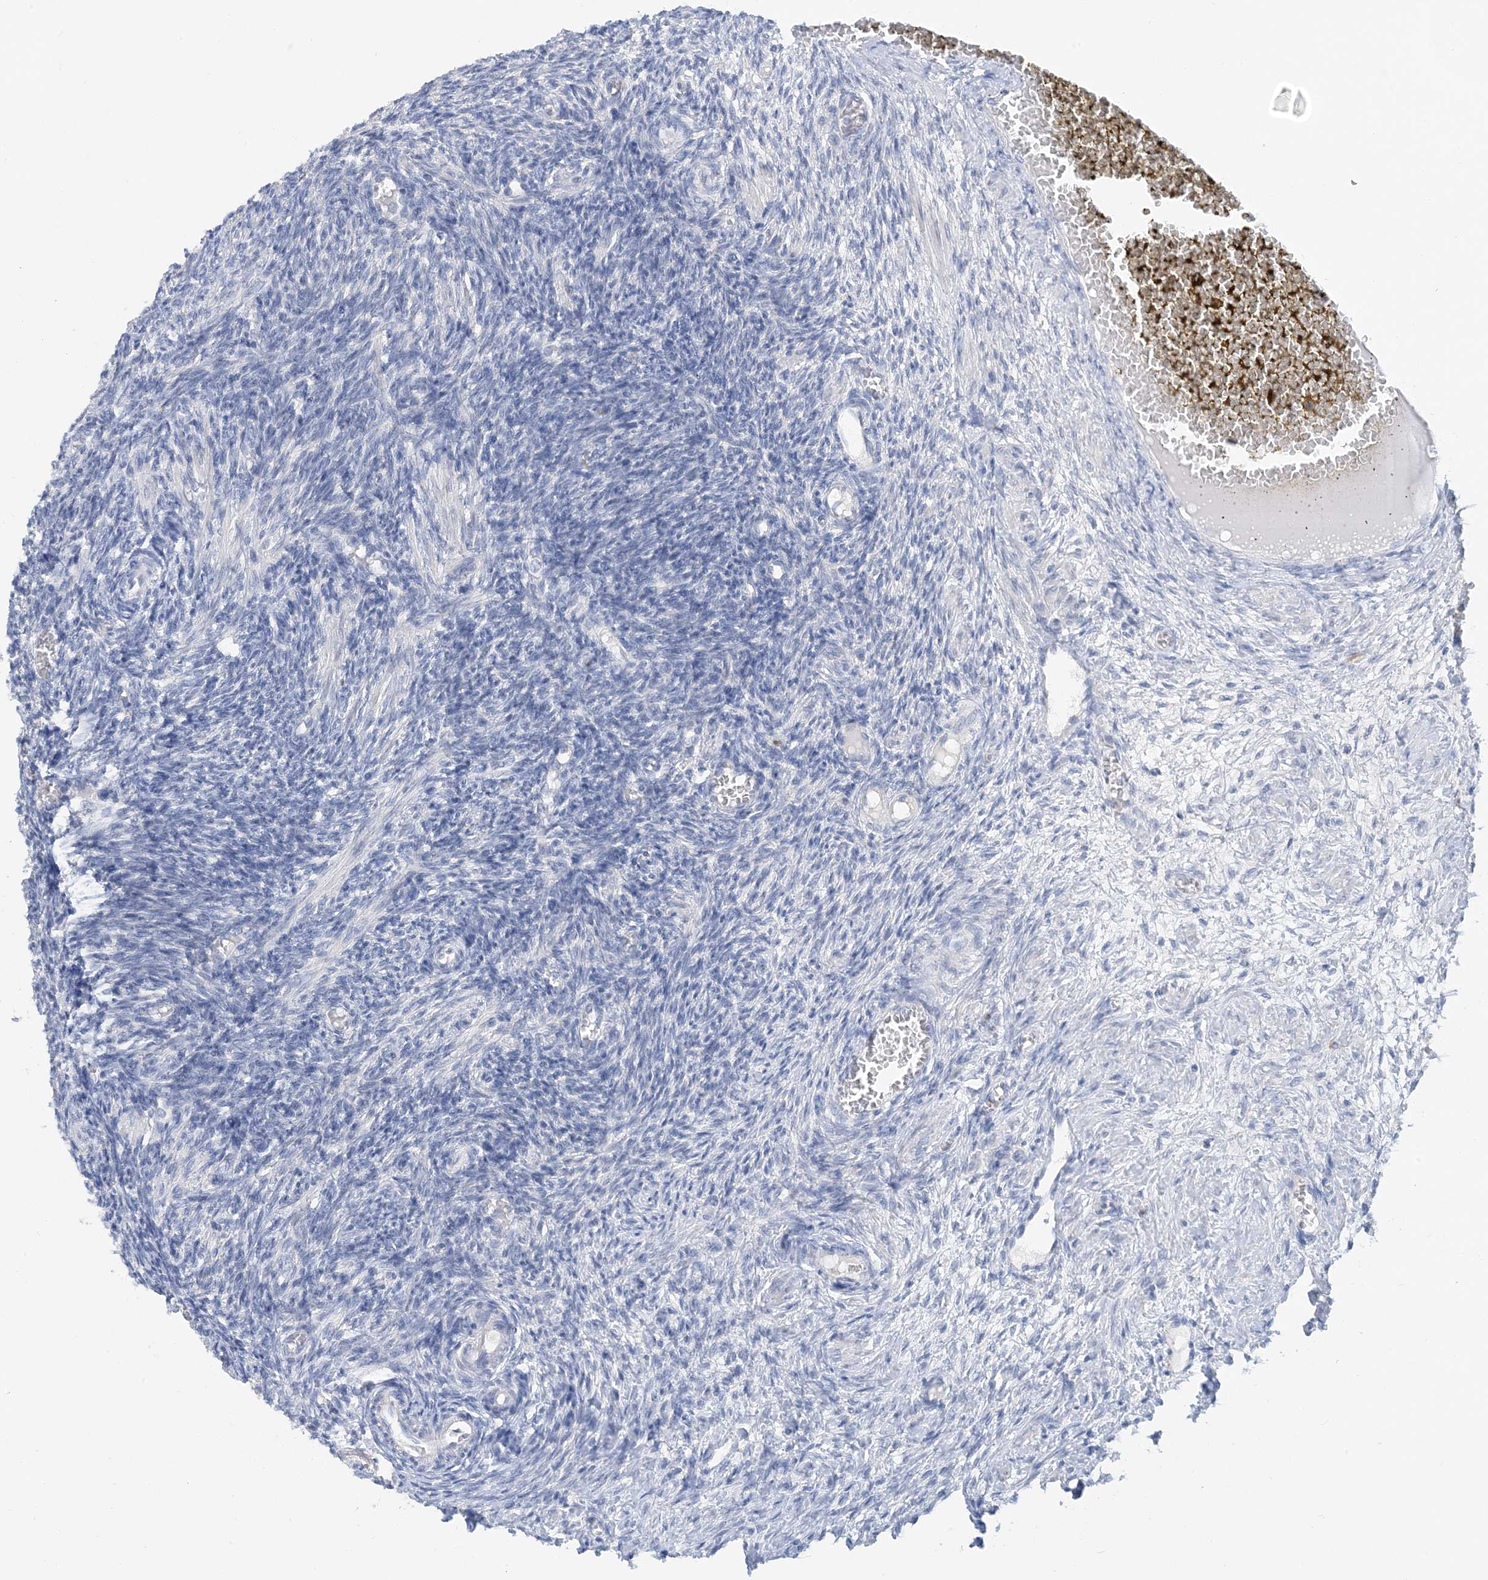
{"staining": {"intensity": "negative", "quantity": "none", "location": "none"}, "tissue": "ovary", "cell_type": "Ovarian stroma cells", "image_type": "normal", "snomed": [{"axis": "morphology", "description": "Normal tissue, NOS"}, {"axis": "topography", "description": "Ovary"}], "caption": "There is no significant staining in ovarian stroma cells of ovary. Nuclei are stained in blue.", "gene": "ZCCHC12", "patient": {"sex": "female", "age": 27}}